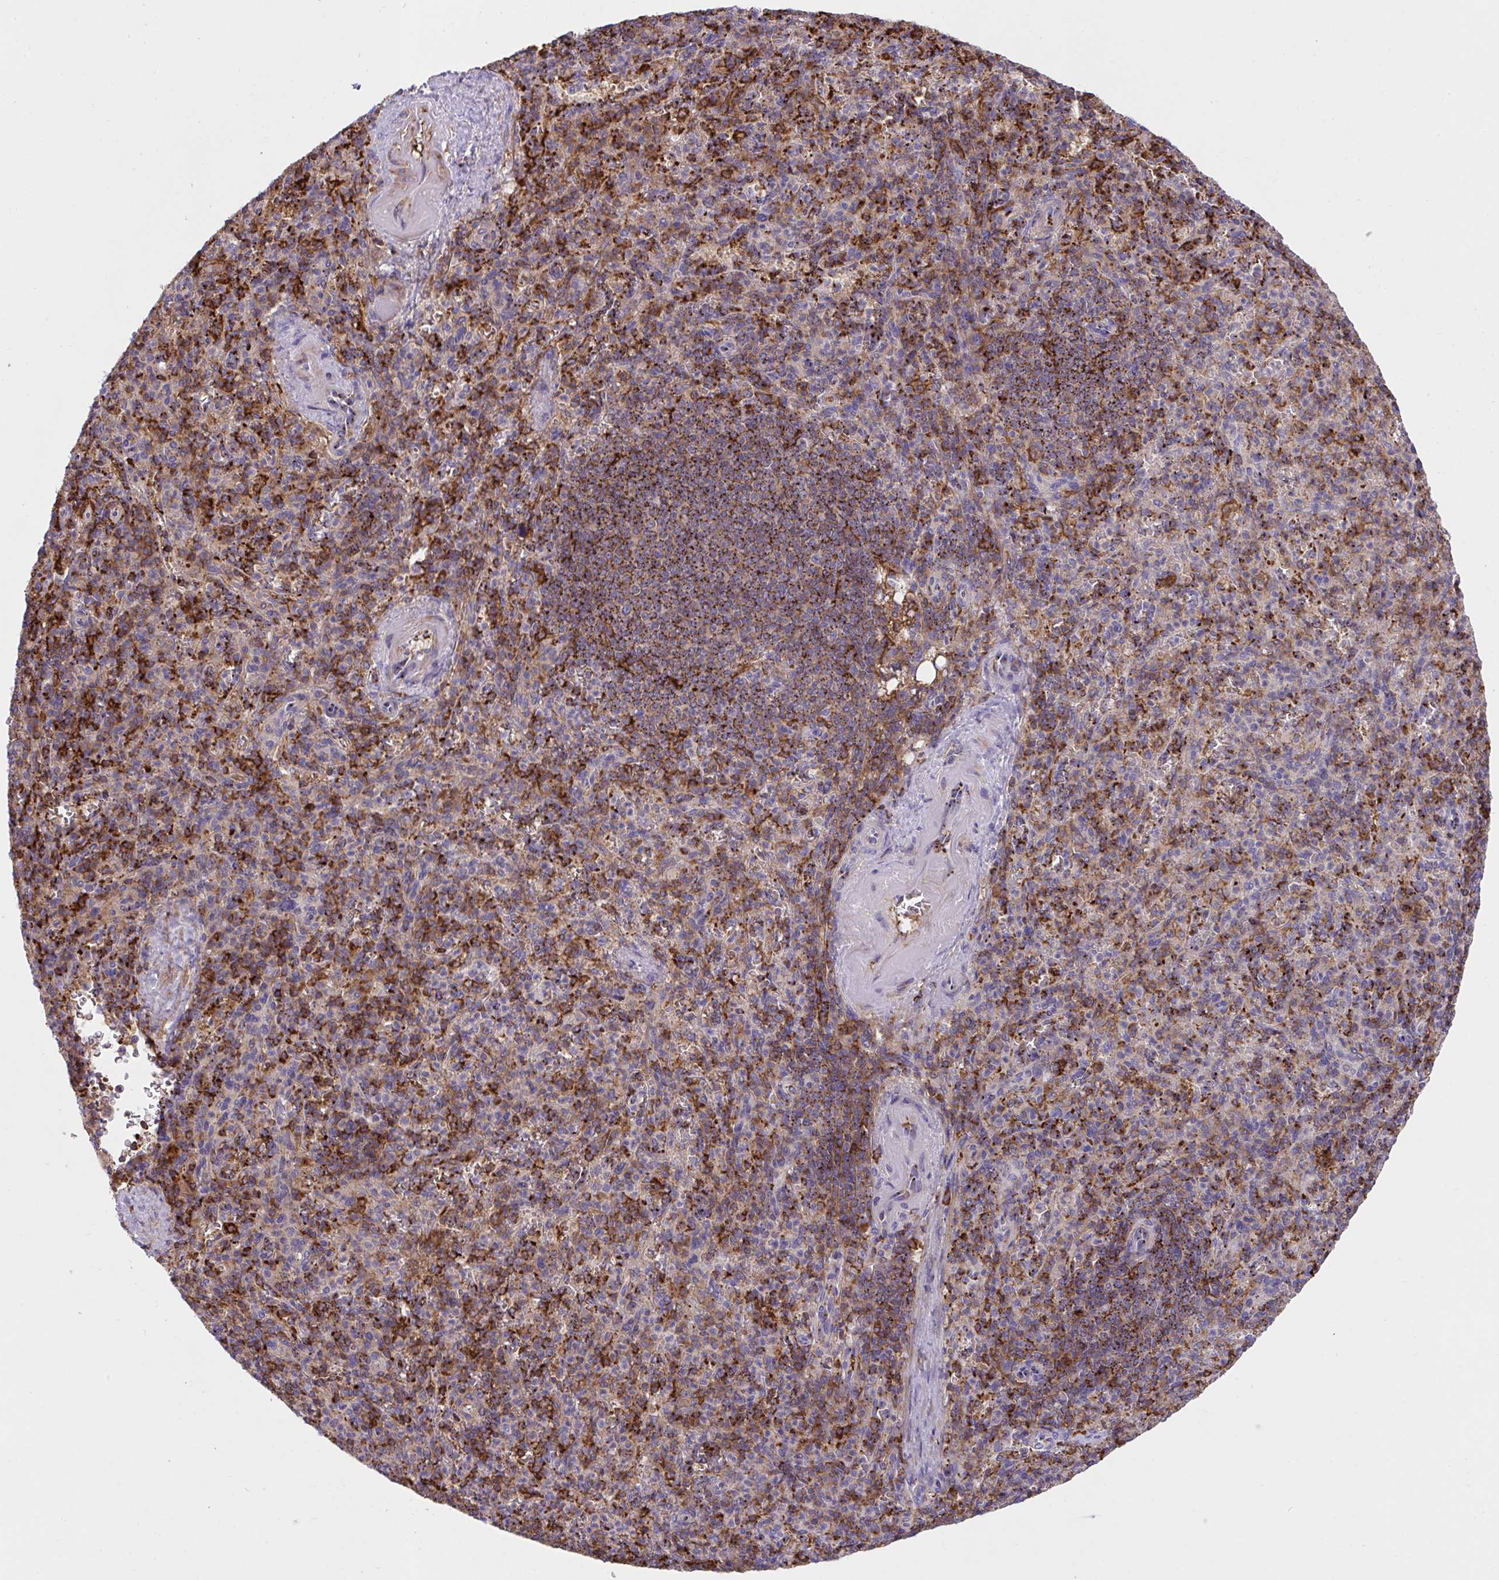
{"staining": {"intensity": "moderate", "quantity": "<25%", "location": "cytoplasmic/membranous"}, "tissue": "spleen", "cell_type": "Cells in red pulp", "image_type": "normal", "snomed": [{"axis": "morphology", "description": "Normal tissue, NOS"}, {"axis": "topography", "description": "Spleen"}], "caption": "The immunohistochemical stain shows moderate cytoplasmic/membranous expression in cells in red pulp of benign spleen. The protein of interest is stained brown, and the nuclei are stained in blue (DAB (3,3'-diaminobenzidine) IHC with brightfield microscopy, high magnification).", "gene": "PPIH", "patient": {"sex": "female", "age": 74}}